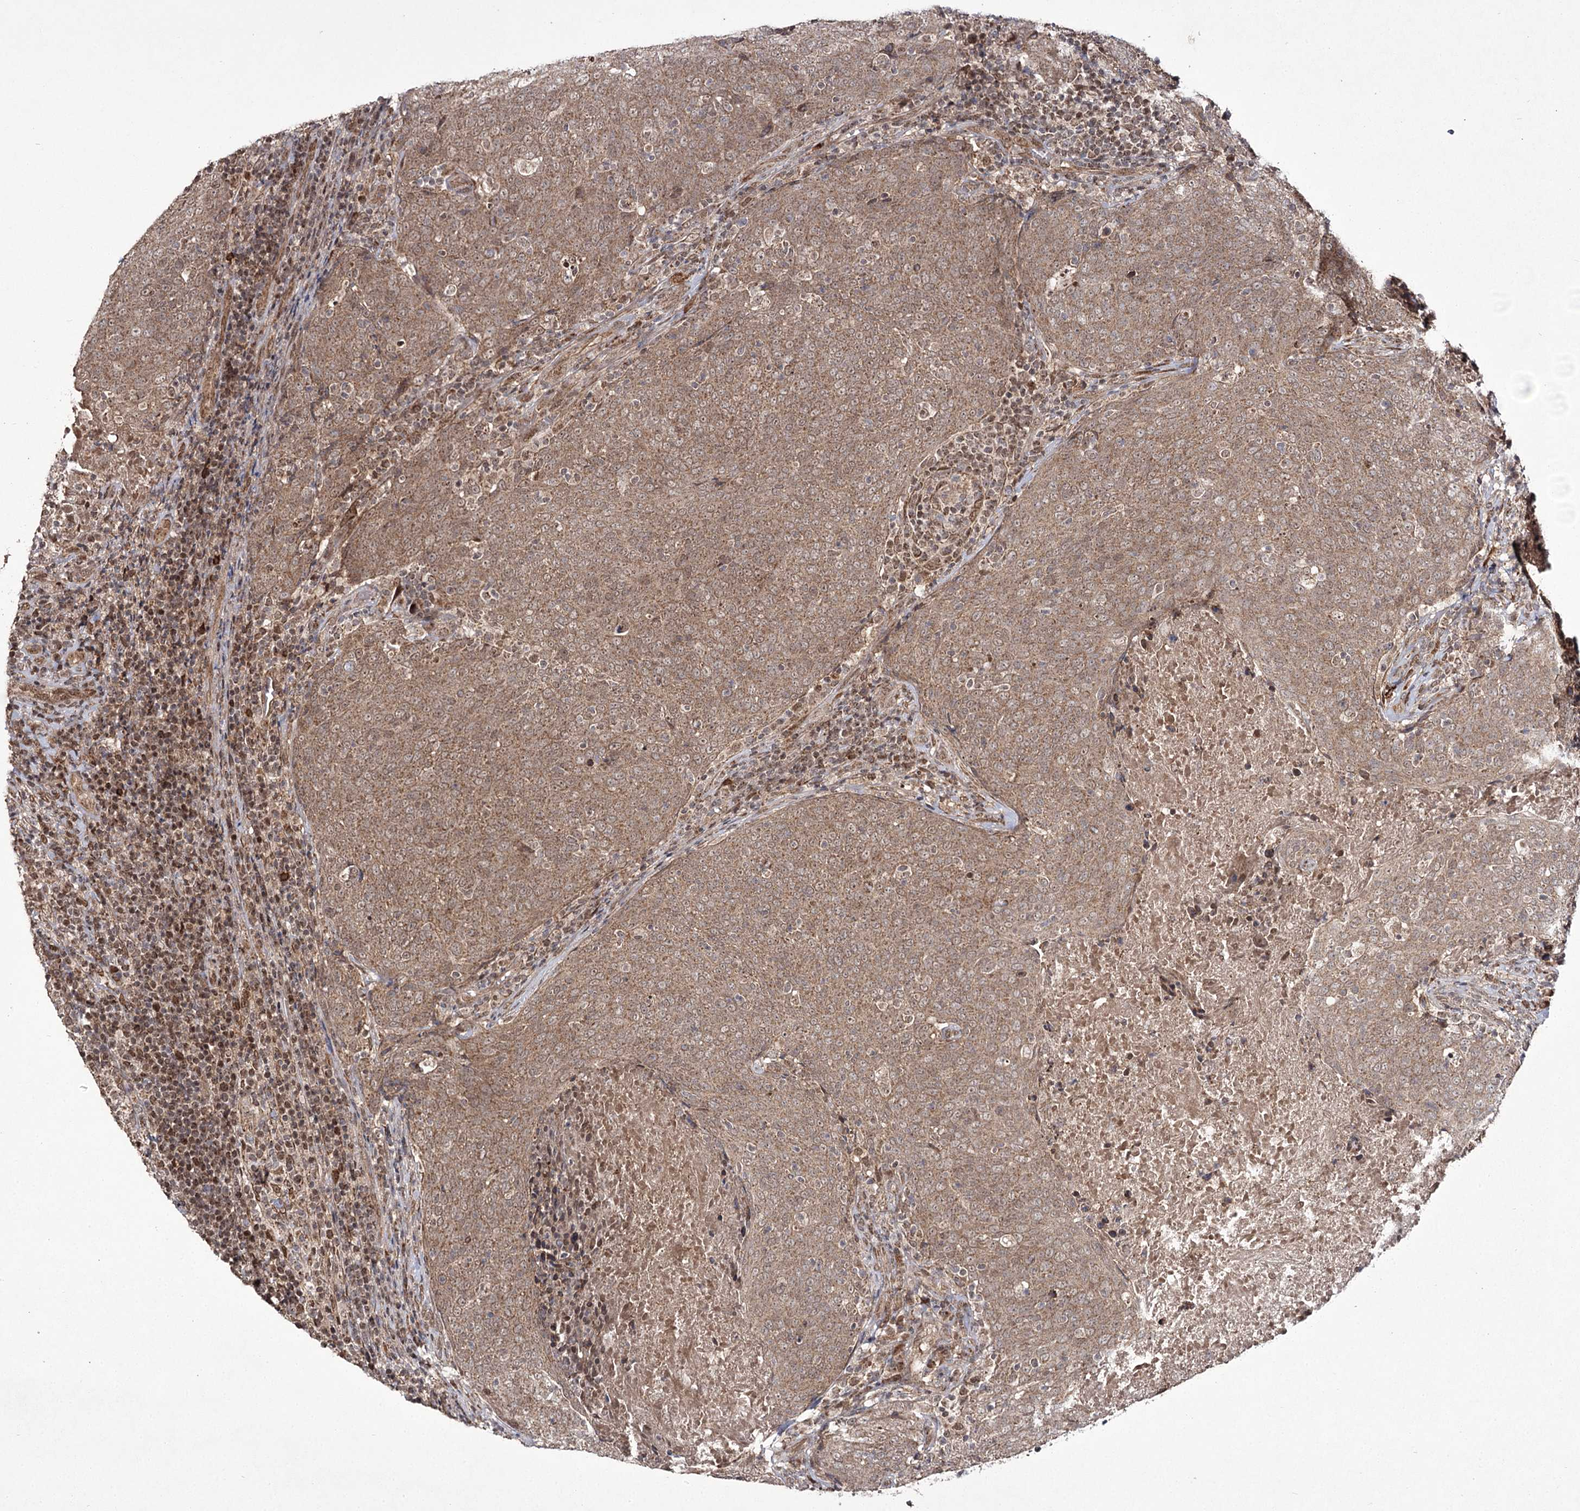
{"staining": {"intensity": "moderate", "quantity": ">75%", "location": "cytoplasmic/membranous"}, "tissue": "head and neck cancer", "cell_type": "Tumor cells", "image_type": "cancer", "snomed": [{"axis": "morphology", "description": "Squamous cell carcinoma, NOS"}, {"axis": "morphology", "description": "Squamous cell carcinoma, metastatic, NOS"}, {"axis": "topography", "description": "Lymph node"}, {"axis": "topography", "description": "Head-Neck"}], "caption": "Head and neck cancer stained for a protein reveals moderate cytoplasmic/membranous positivity in tumor cells. (brown staining indicates protein expression, while blue staining denotes nuclei).", "gene": "TRNT1", "patient": {"sex": "male", "age": 62}}